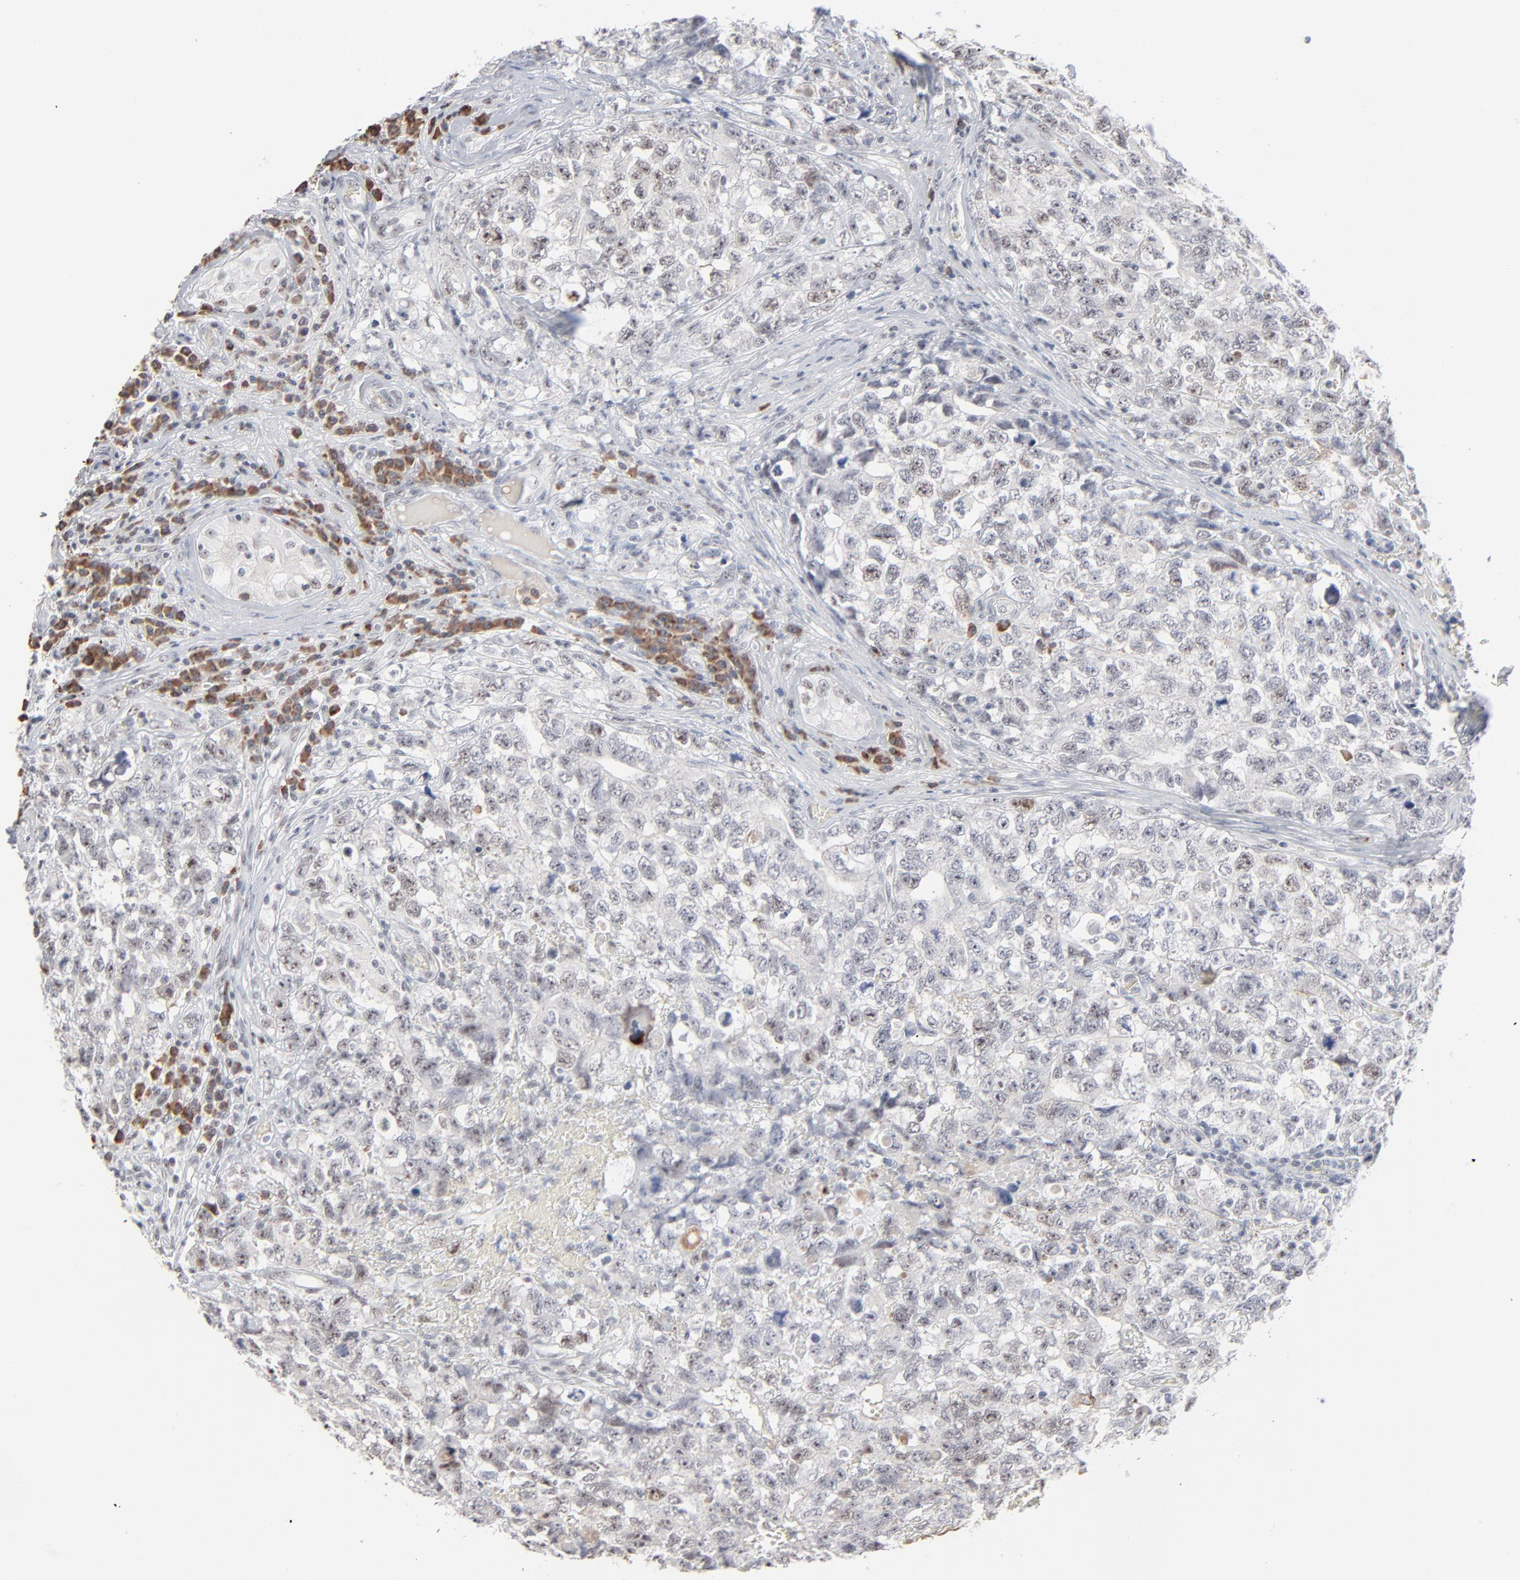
{"staining": {"intensity": "weak", "quantity": "<25%", "location": "nuclear"}, "tissue": "testis cancer", "cell_type": "Tumor cells", "image_type": "cancer", "snomed": [{"axis": "morphology", "description": "Carcinoma, Embryonal, NOS"}, {"axis": "topography", "description": "Testis"}], "caption": "This is an immunohistochemistry (IHC) histopathology image of human testis embryonal carcinoma. There is no staining in tumor cells.", "gene": "MPHOSPH6", "patient": {"sex": "male", "age": 31}}